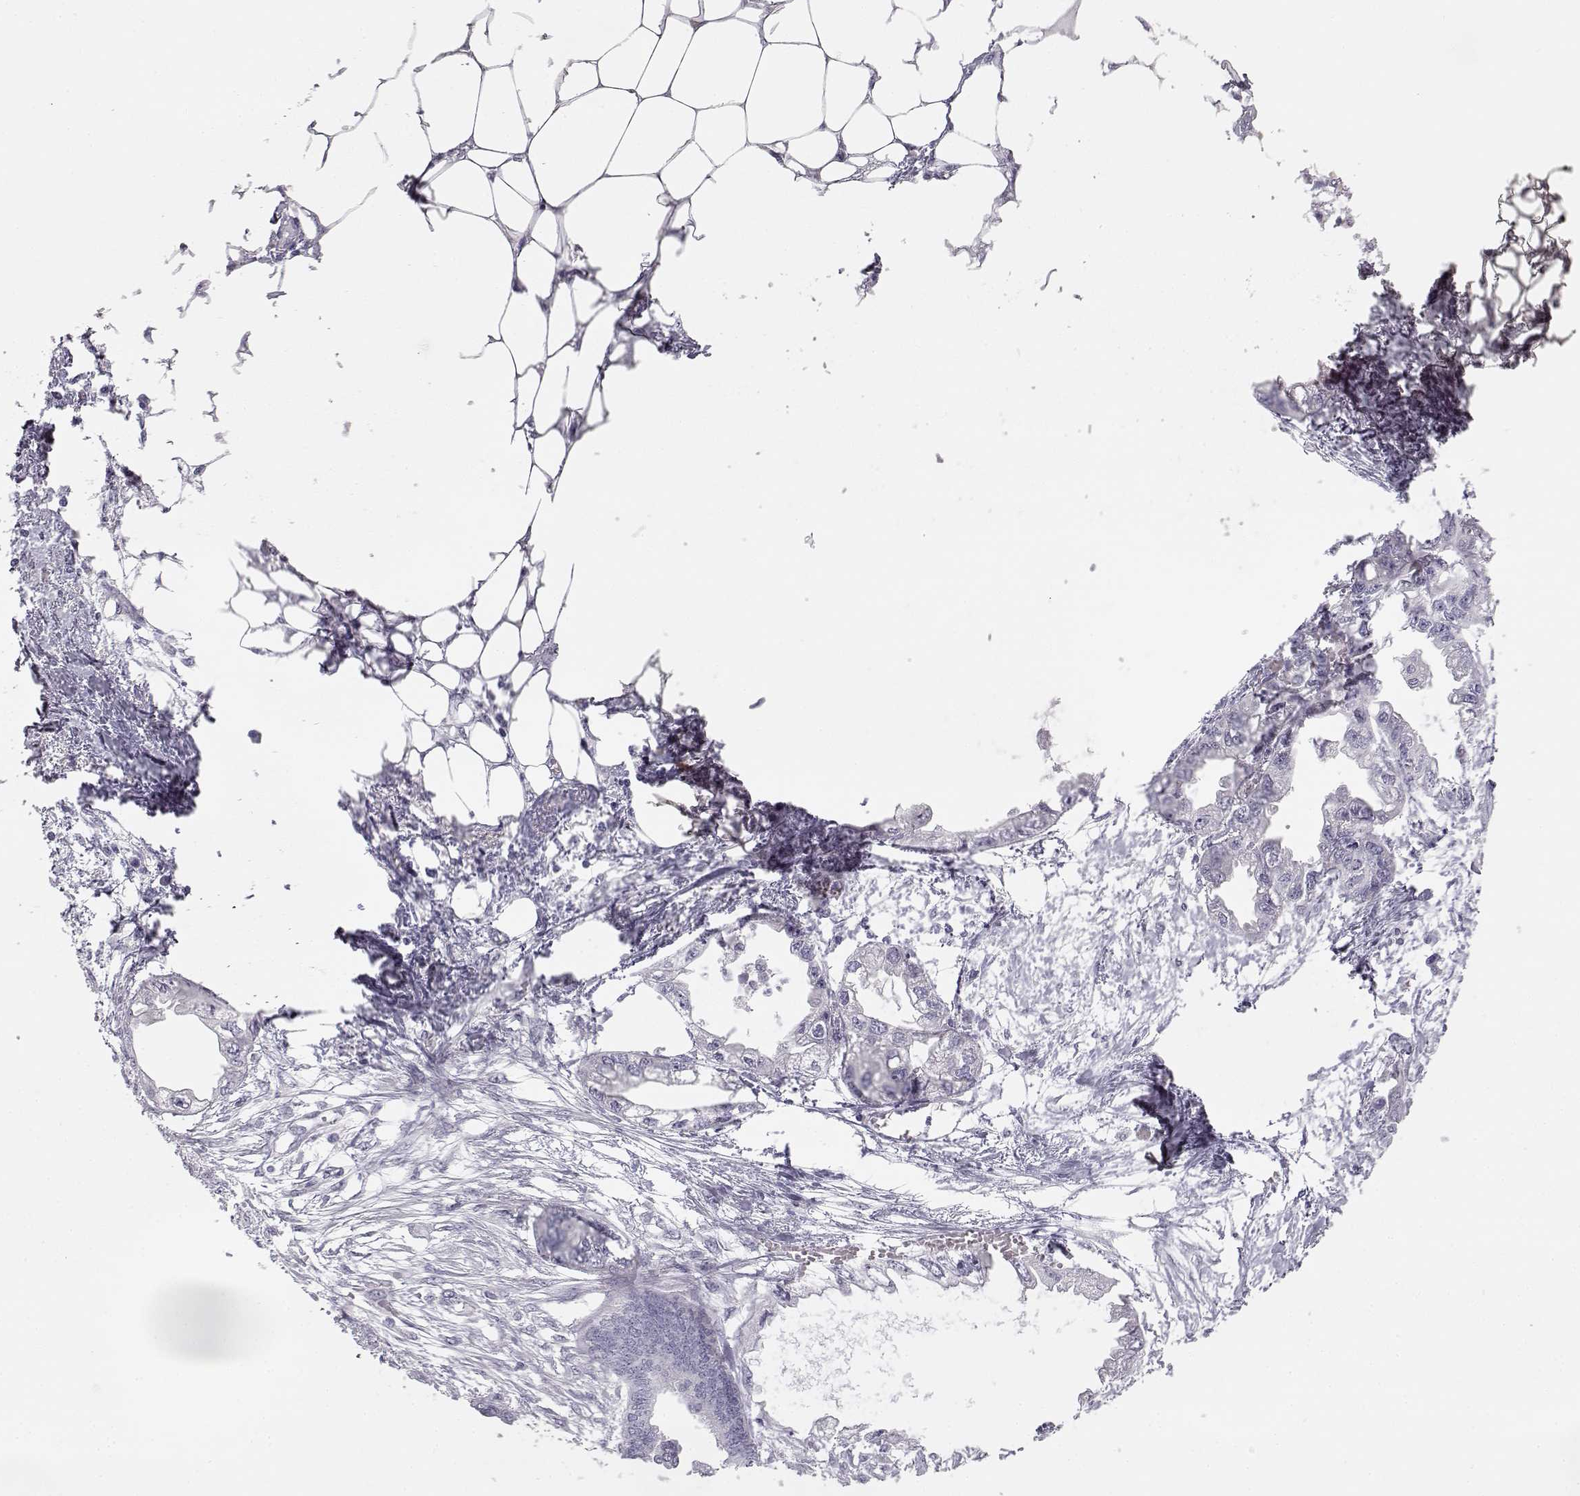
{"staining": {"intensity": "negative", "quantity": "none", "location": "none"}, "tissue": "endometrial cancer", "cell_type": "Tumor cells", "image_type": "cancer", "snomed": [{"axis": "morphology", "description": "Adenocarcinoma, NOS"}, {"axis": "morphology", "description": "Adenocarcinoma, metastatic, NOS"}, {"axis": "topography", "description": "Adipose tissue"}, {"axis": "topography", "description": "Endometrium"}], "caption": "Endometrial metastatic adenocarcinoma was stained to show a protein in brown. There is no significant expression in tumor cells.", "gene": "MYCBPAP", "patient": {"sex": "female", "age": 67}}